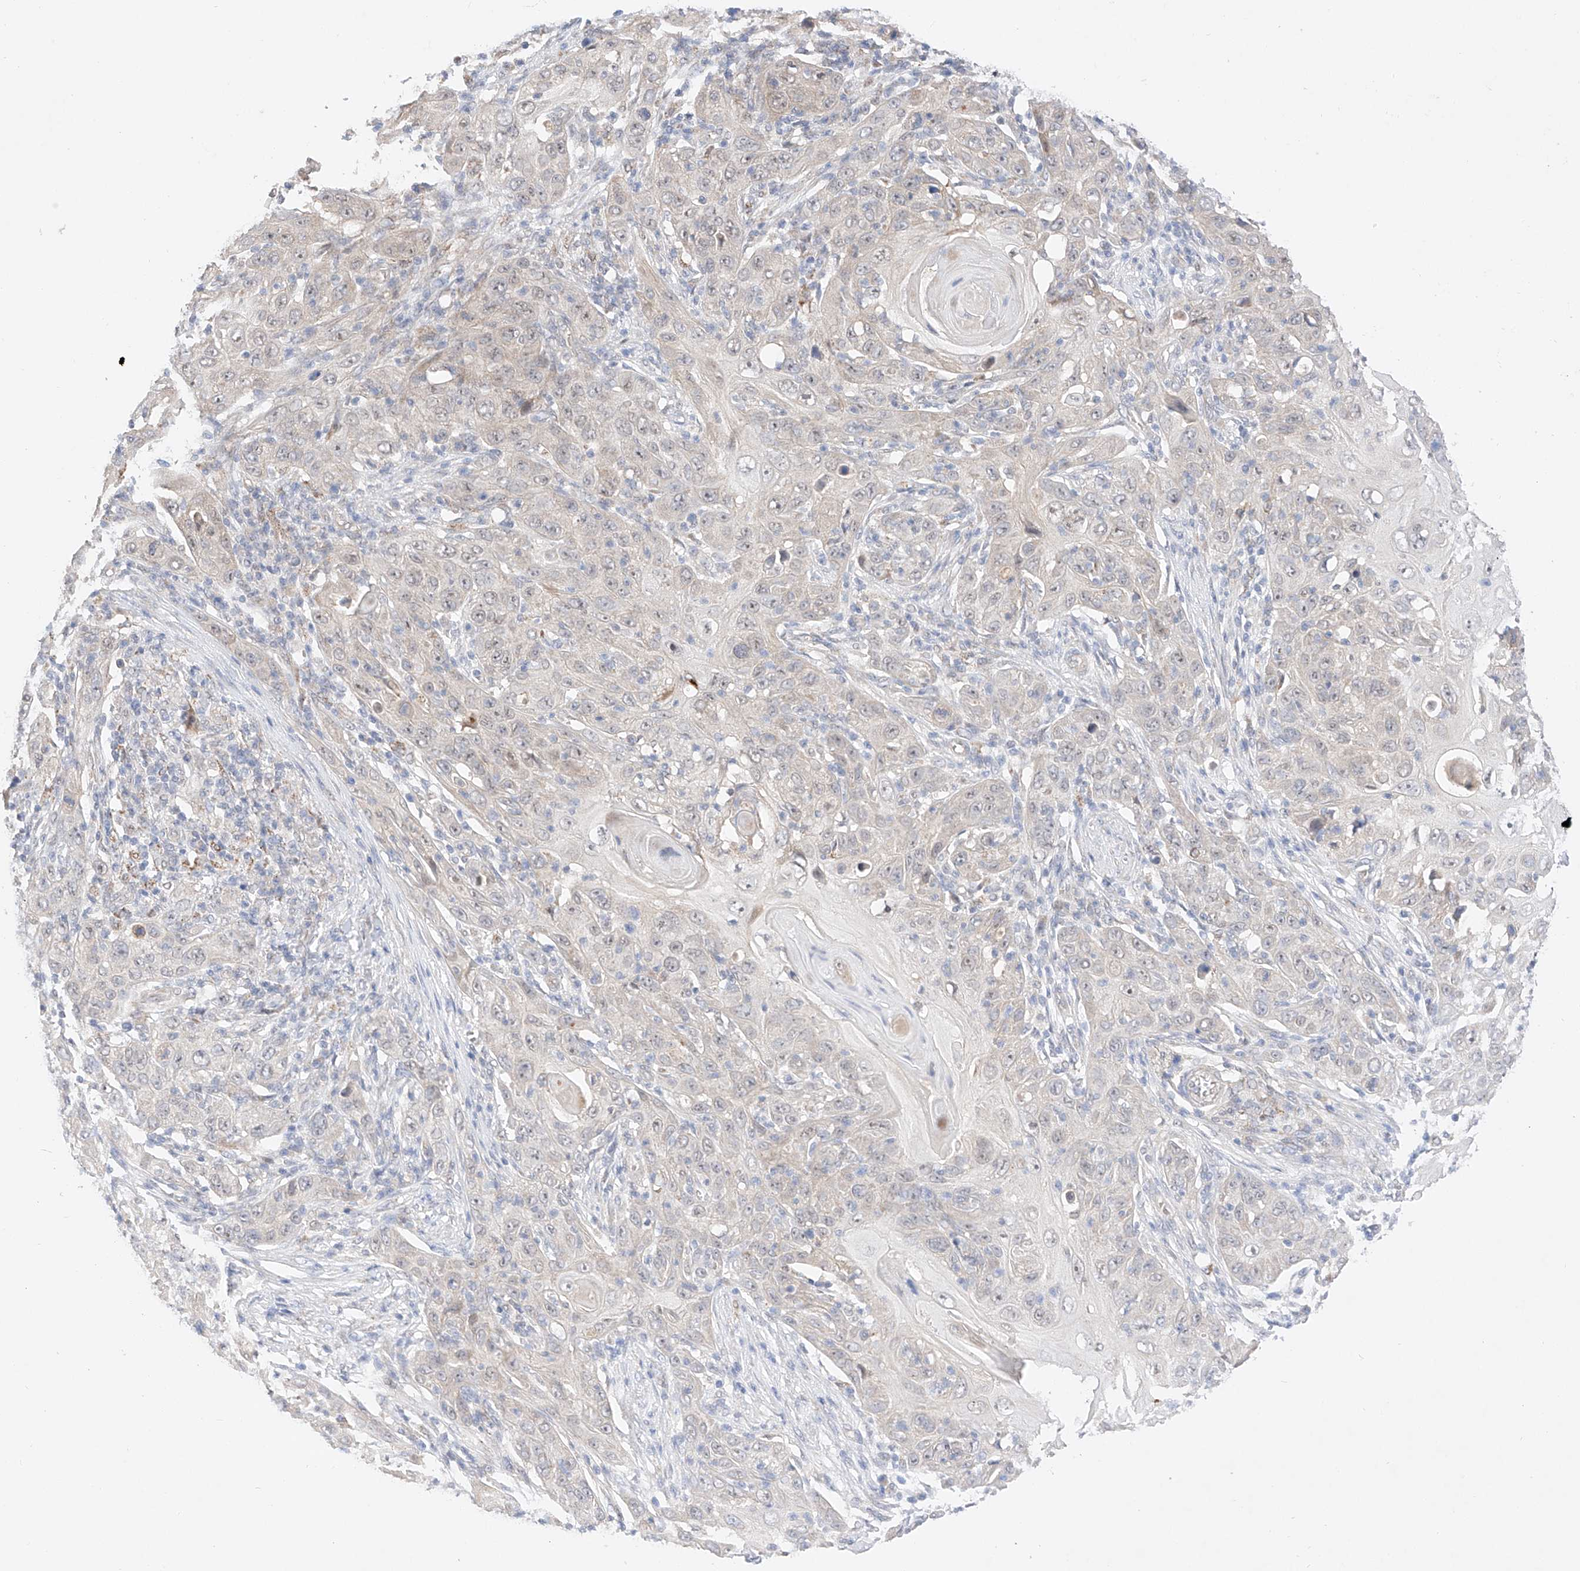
{"staining": {"intensity": "negative", "quantity": "none", "location": "none"}, "tissue": "skin cancer", "cell_type": "Tumor cells", "image_type": "cancer", "snomed": [{"axis": "morphology", "description": "Squamous cell carcinoma, NOS"}, {"axis": "topography", "description": "Skin"}], "caption": "DAB (3,3'-diaminobenzidine) immunohistochemical staining of human skin squamous cell carcinoma exhibits no significant staining in tumor cells.", "gene": "IL22RA2", "patient": {"sex": "female", "age": 88}}